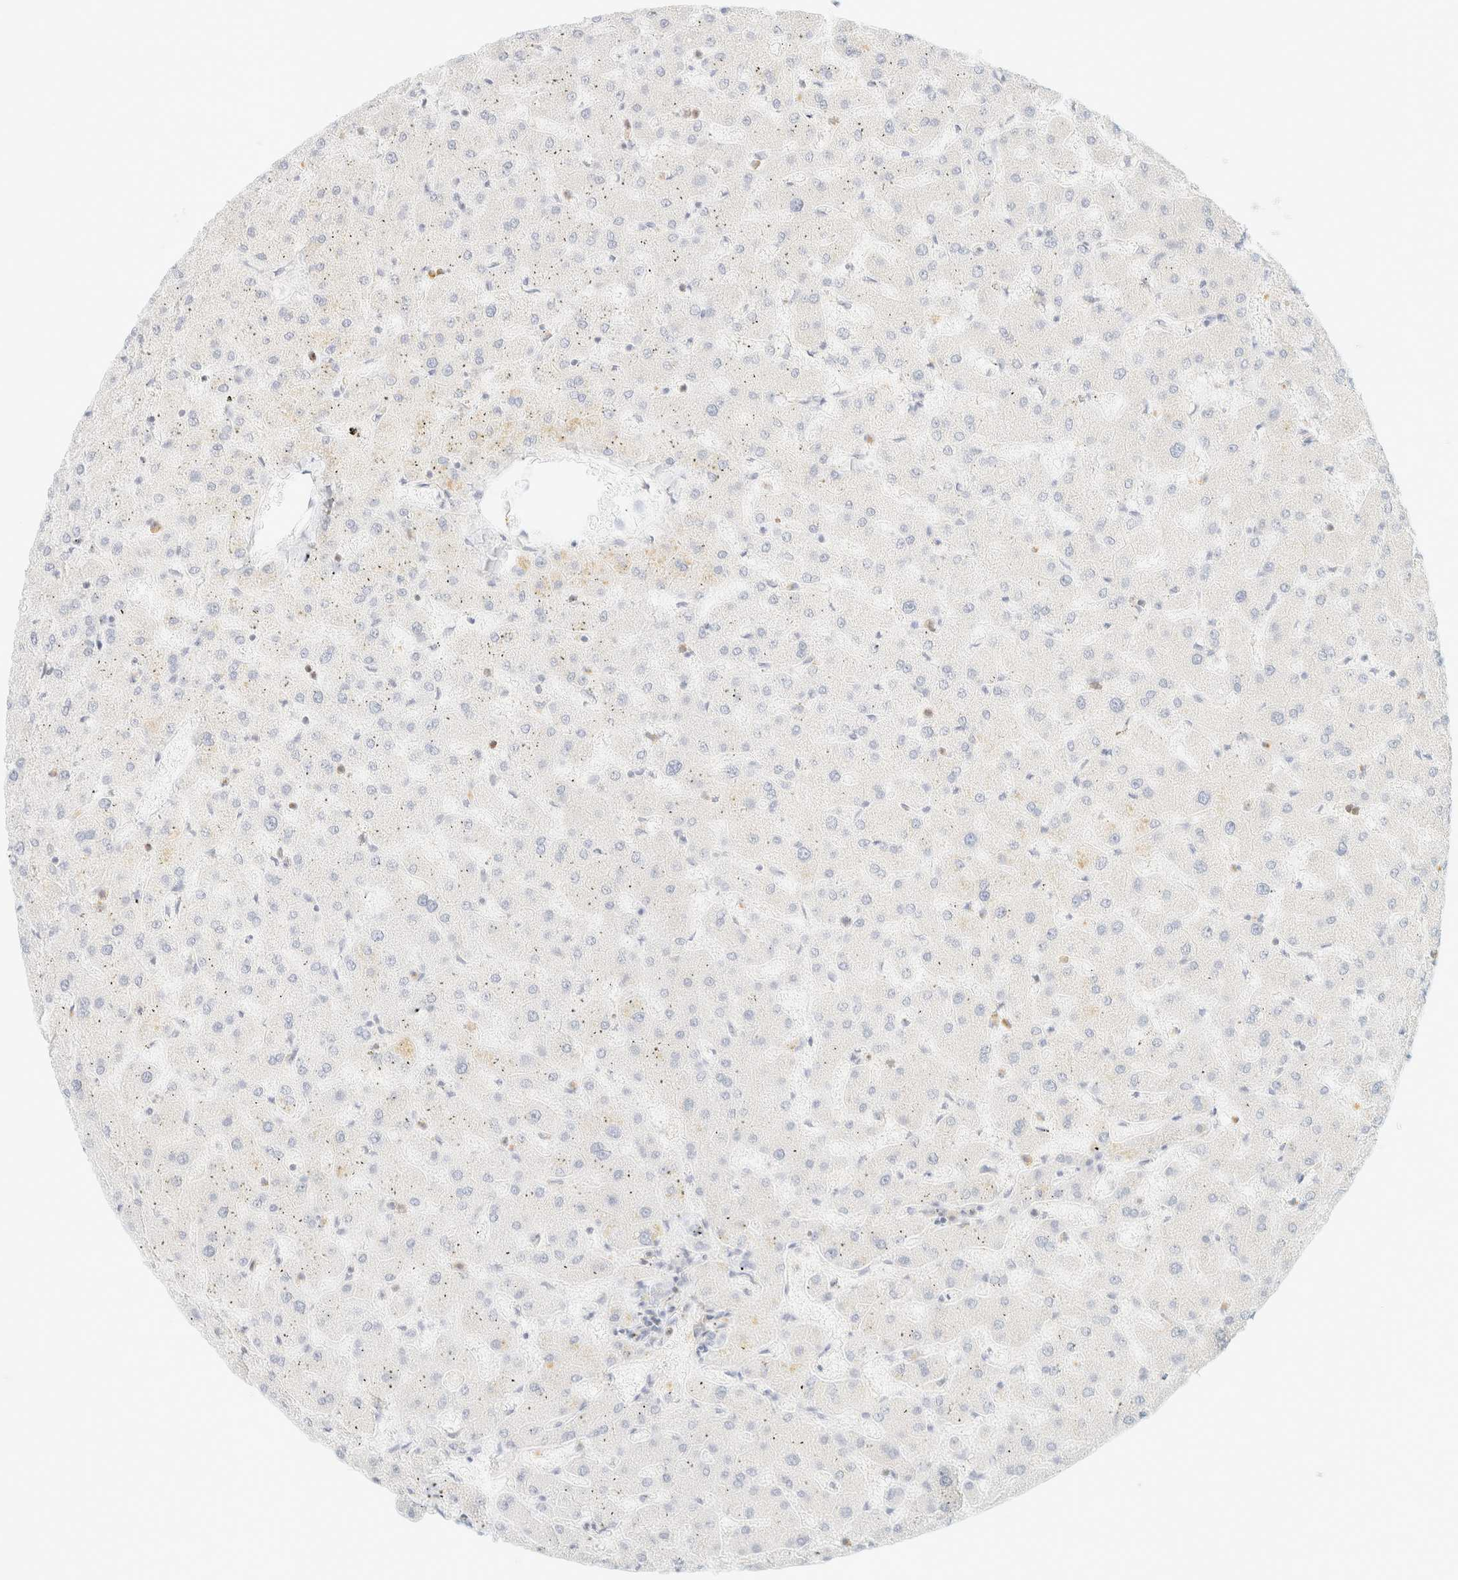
{"staining": {"intensity": "negative", "quantity": "none", "location": "none"}, "tissue": "liver", "cell_type": "Cholangiocytes", "image_type": "normal", "snomed": [{"axis": "morphology", "description": "Normal tissue, NOS"}, {"axis": "topography", "description": "Liver"}], "caption": "A high-resolution photomicrograph shows IHC staining of normal liver, which reveals no significant staining in cholangiocytes. The staining was performed using DAB (3,3'-diaminobenzidine) to visualize the protein expression in brown, while the nuclei were stained in blue with hematoxylin (Magnification: 20x).", "gene": "OTOP2", "patient": {"sex": "female", "age": 63}}